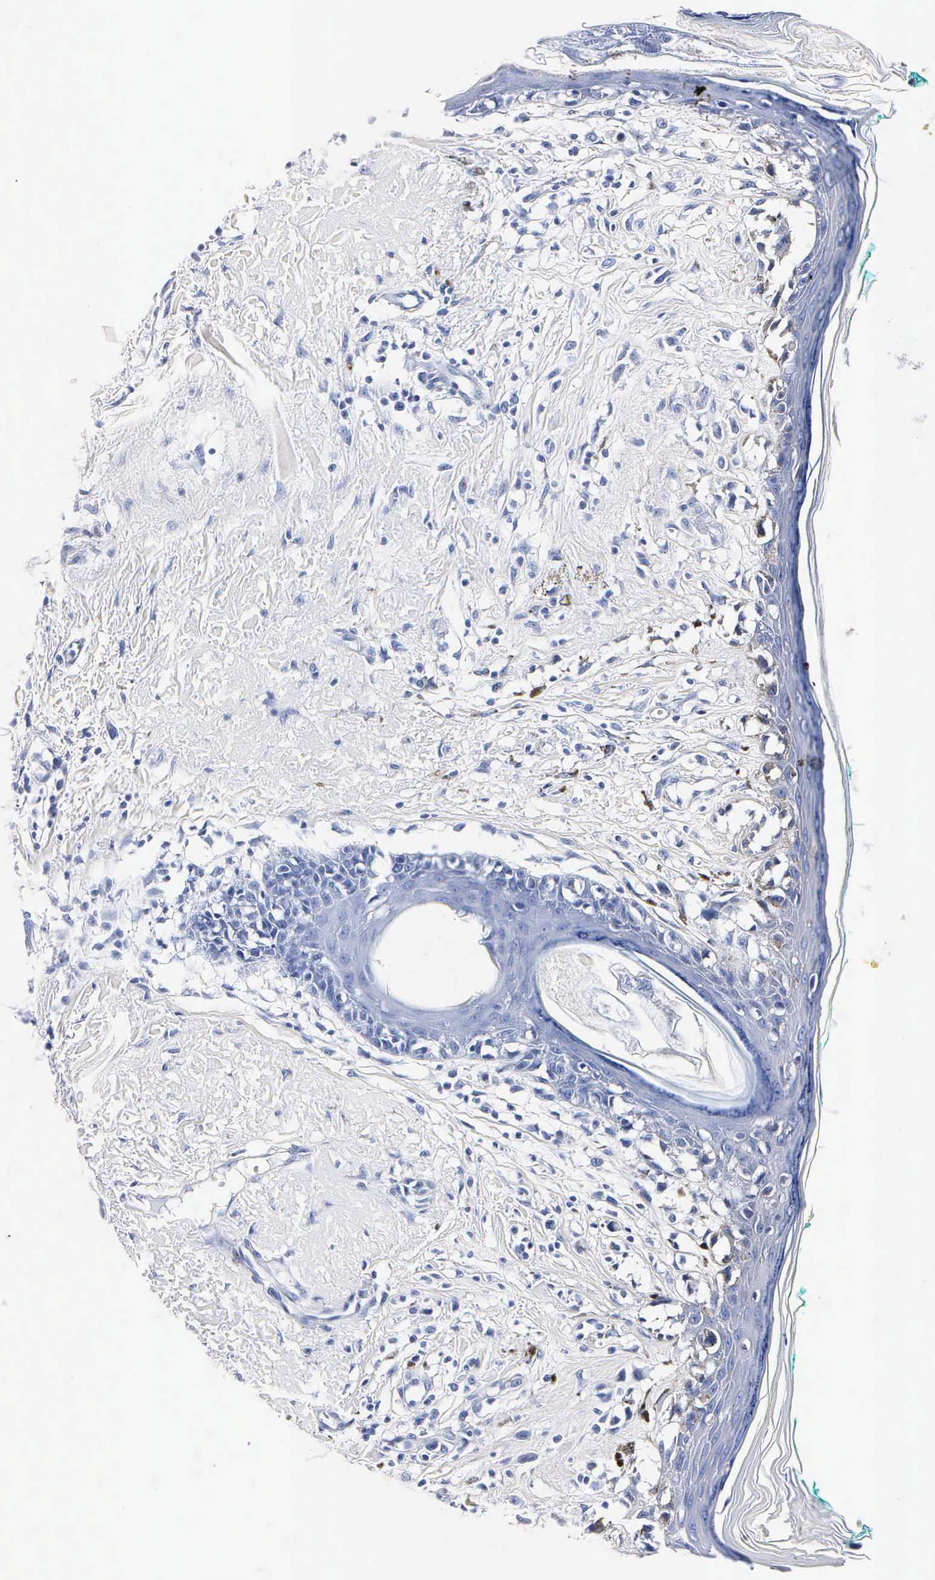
{"staining": {"intensity": "negative", "quantity": "none", "location": "none"}, "tissue": "melanoma", "cell_type": "Tumor cells", "image_type": "cancer", "snomed": [{"axis": "morphology", "description": "Malignant melanoma, NOS"}, {"axis": "topography", "description": "Skin"}], "caption": "The immunohistochemistry (IHC) image has no significant positivity in tumor cells of melanoma tissue. (DAB immunohistochemistry (IHC) with hematoxylin counter stain).", "gene": "ENO2", "patient": {"sex": "male", "age": 80}}